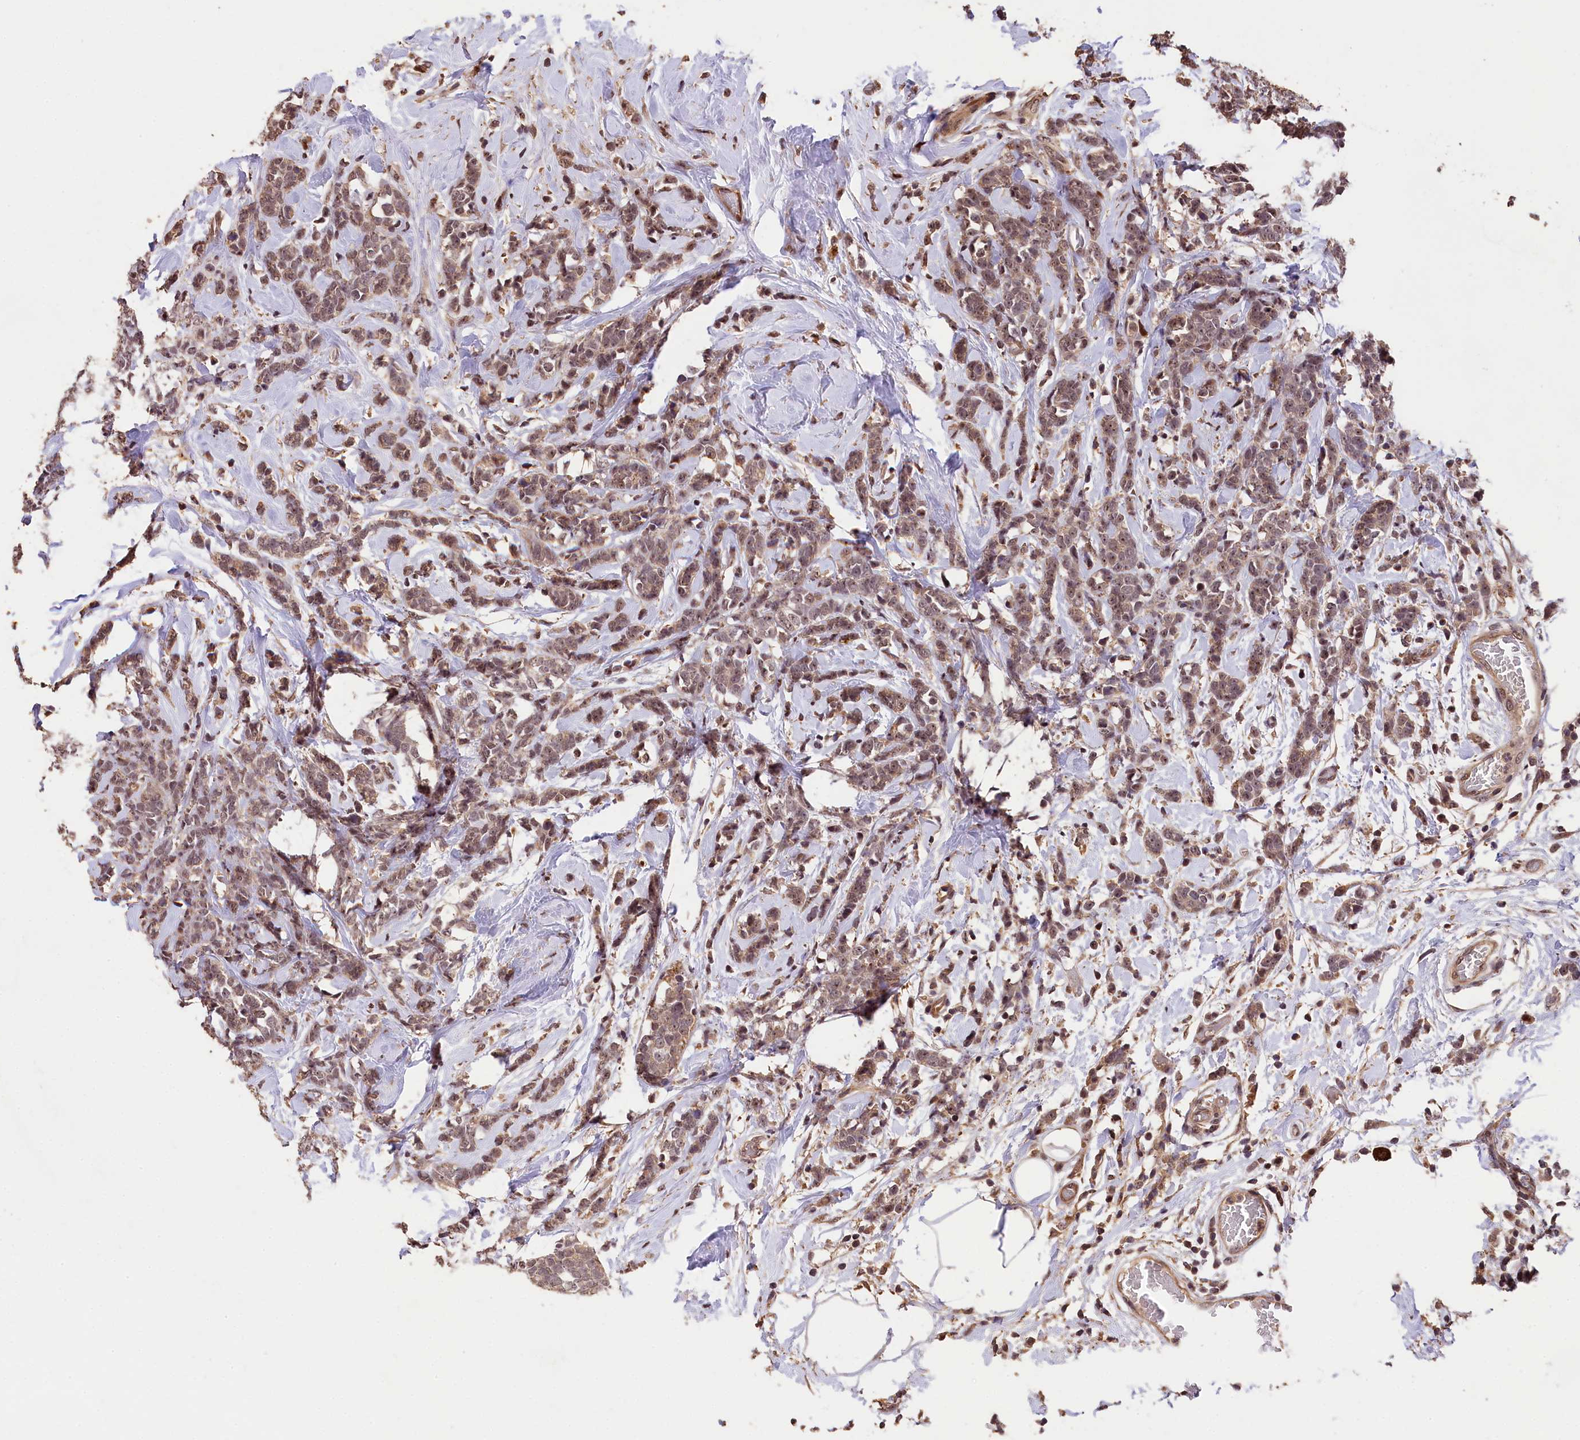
{"staining": {"intensity": "moderate", "quantity": ">75%", "location": "cytoplasmic/membranous,nuclear"}, "tissue": "breast cancer", "cell_type": "Tumor cells", "image_type": "cancer", "snomed": [{"axis": "morphology", "description": "Lobular carcinoma"}, {"axis": "topography", "description": "Breast"}], "caption": "Lobular carcinoma (breast) was stained to show a protein in brown. There is medium levels of moderate cytoplasmic/membranous and nuclear positivity in approximately >75% of tumor cells.", "gene": "PHAF1", "patient": {"sex": "female", "age": 58}}